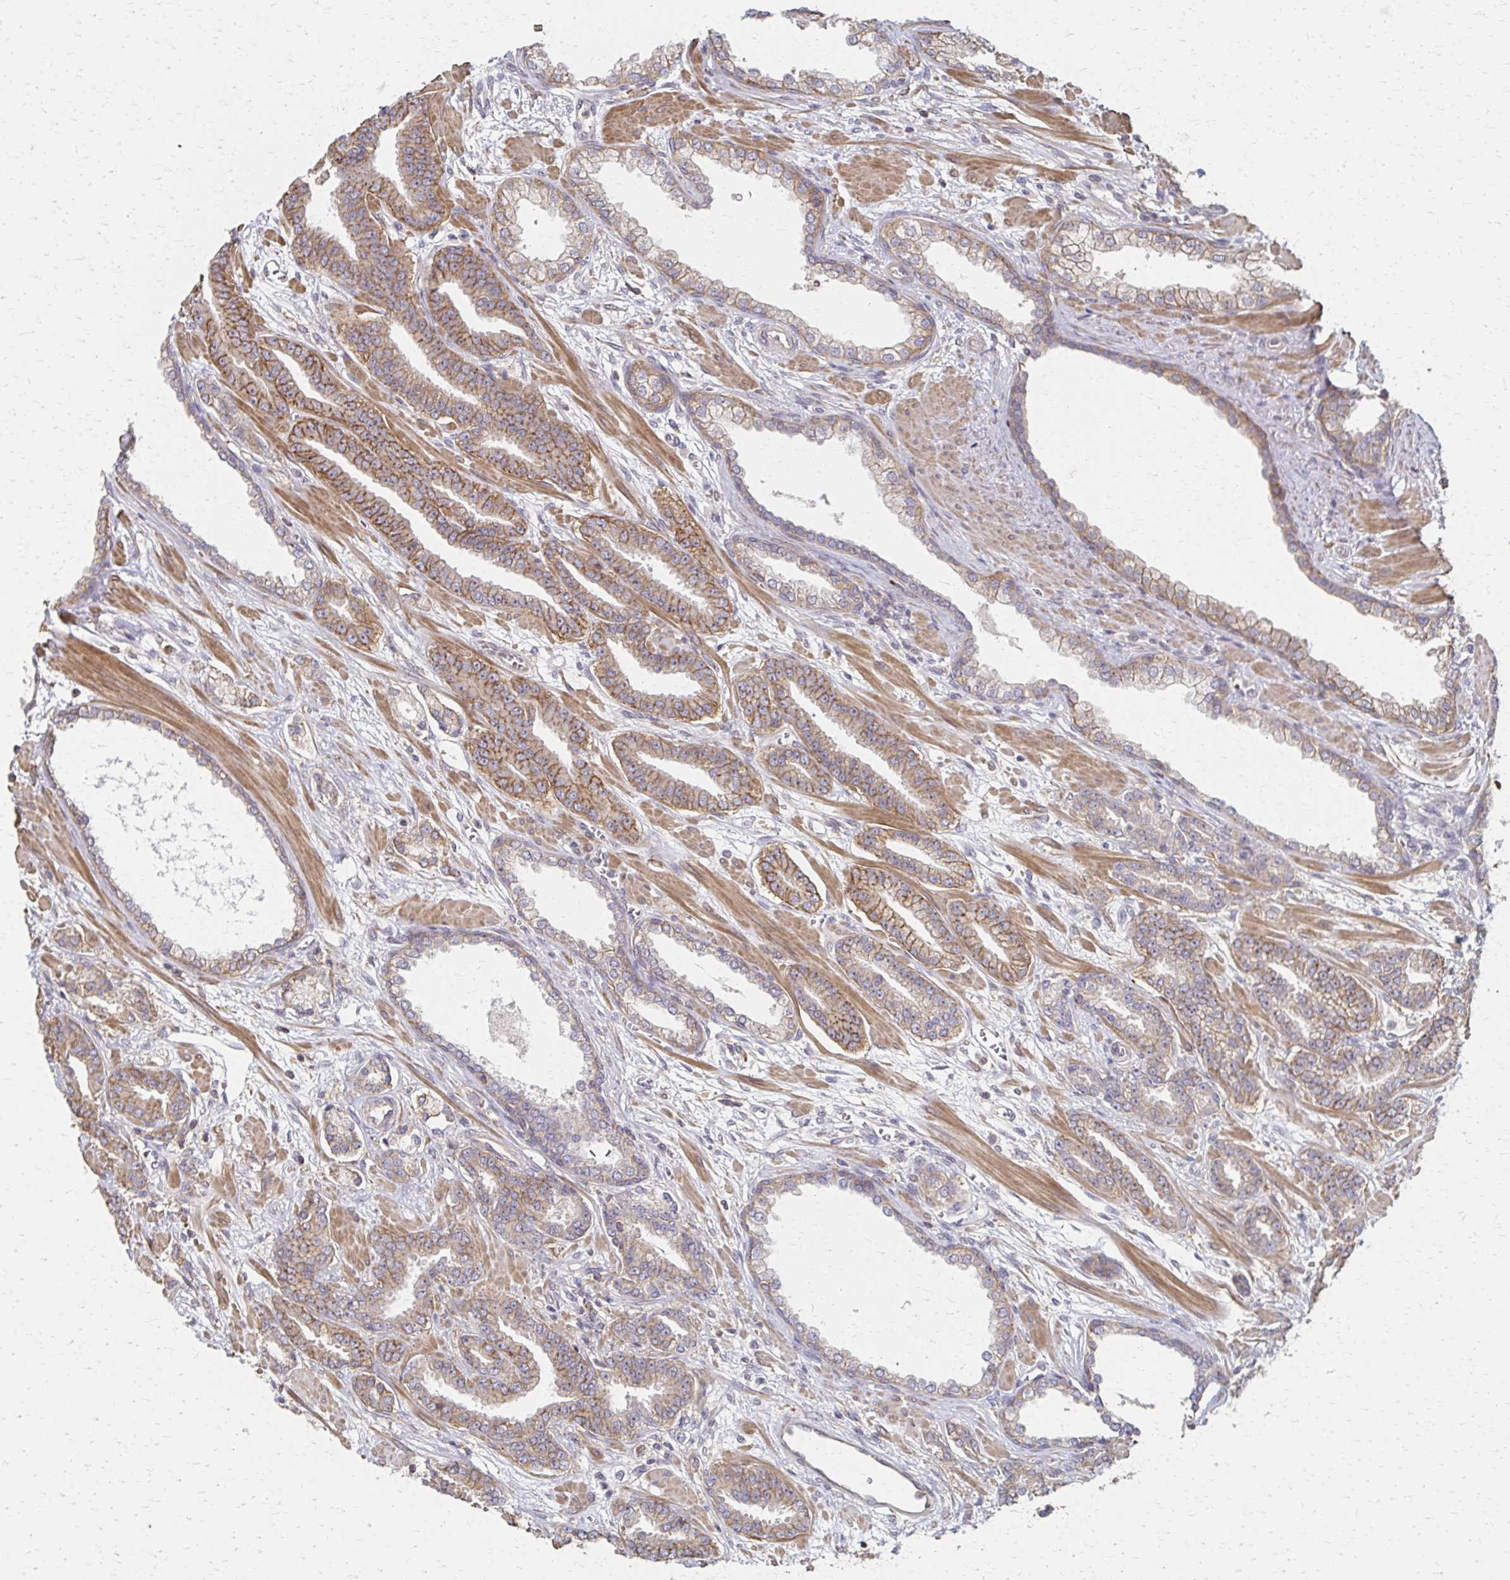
{"staining": {"intensity": "moderate", "quantity": "25%-75%", "location": "cytoplasmic/membranous"}, "tissue": "prostate cancer", "cell_type": "Tumor cells", "image_type": "cancer", "snomed": [{"axis": "morphology", "description": "Adenocarcinoma, High grade"}, {"axis": "topography", "description": "Prostate"}], "caption": "Immunohistochemistry of high-grade adenocarcinoma (prostate) shows medium levels of moderate cytoplasmic/membranous staining in about 25%-75% of tumor cells.", "gene": "EOLA2", "patient": {"sex": "male", "age": 60}}